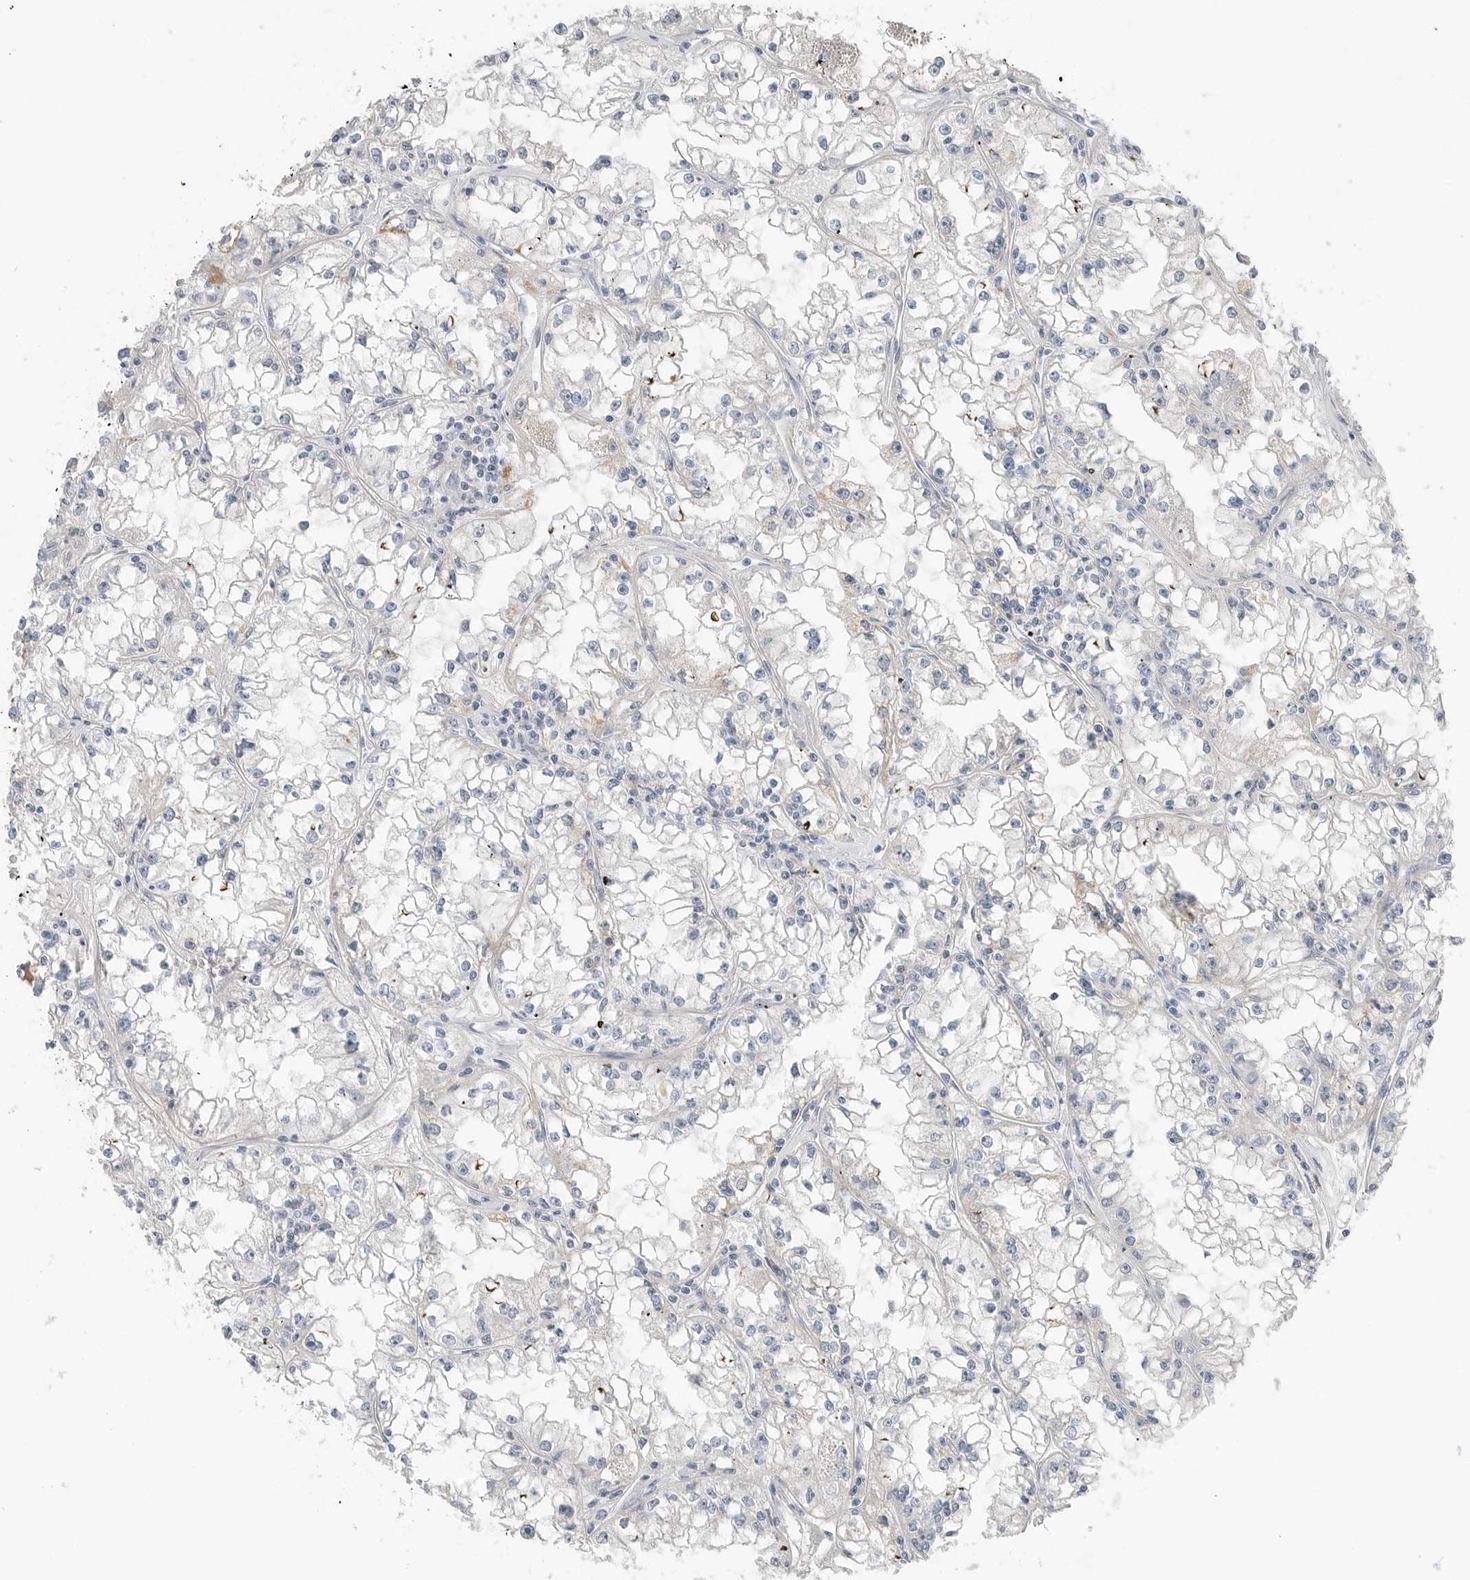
{"staining": {"intensity": "weak", "quantity": "<25%", "location": "cytoplasmic/membranous"}, "tissue": "renal cancer", "cell_type": "Tumor cells", "image_type": "cancer", "snomed": [{"axis": "morphology", "description": "Adenocarcinoma, NOS"}, {"axis": "topography", "description": "Kidney"}], "caption": "A high-resolution micrograph shows immunohistochemistry (IHC) staining of adenocarcinoma (renal), which shows no significant positivity in tumor cells.", "gene": "SERPINB7", "patient": {"sex": "male", "age": 56}}